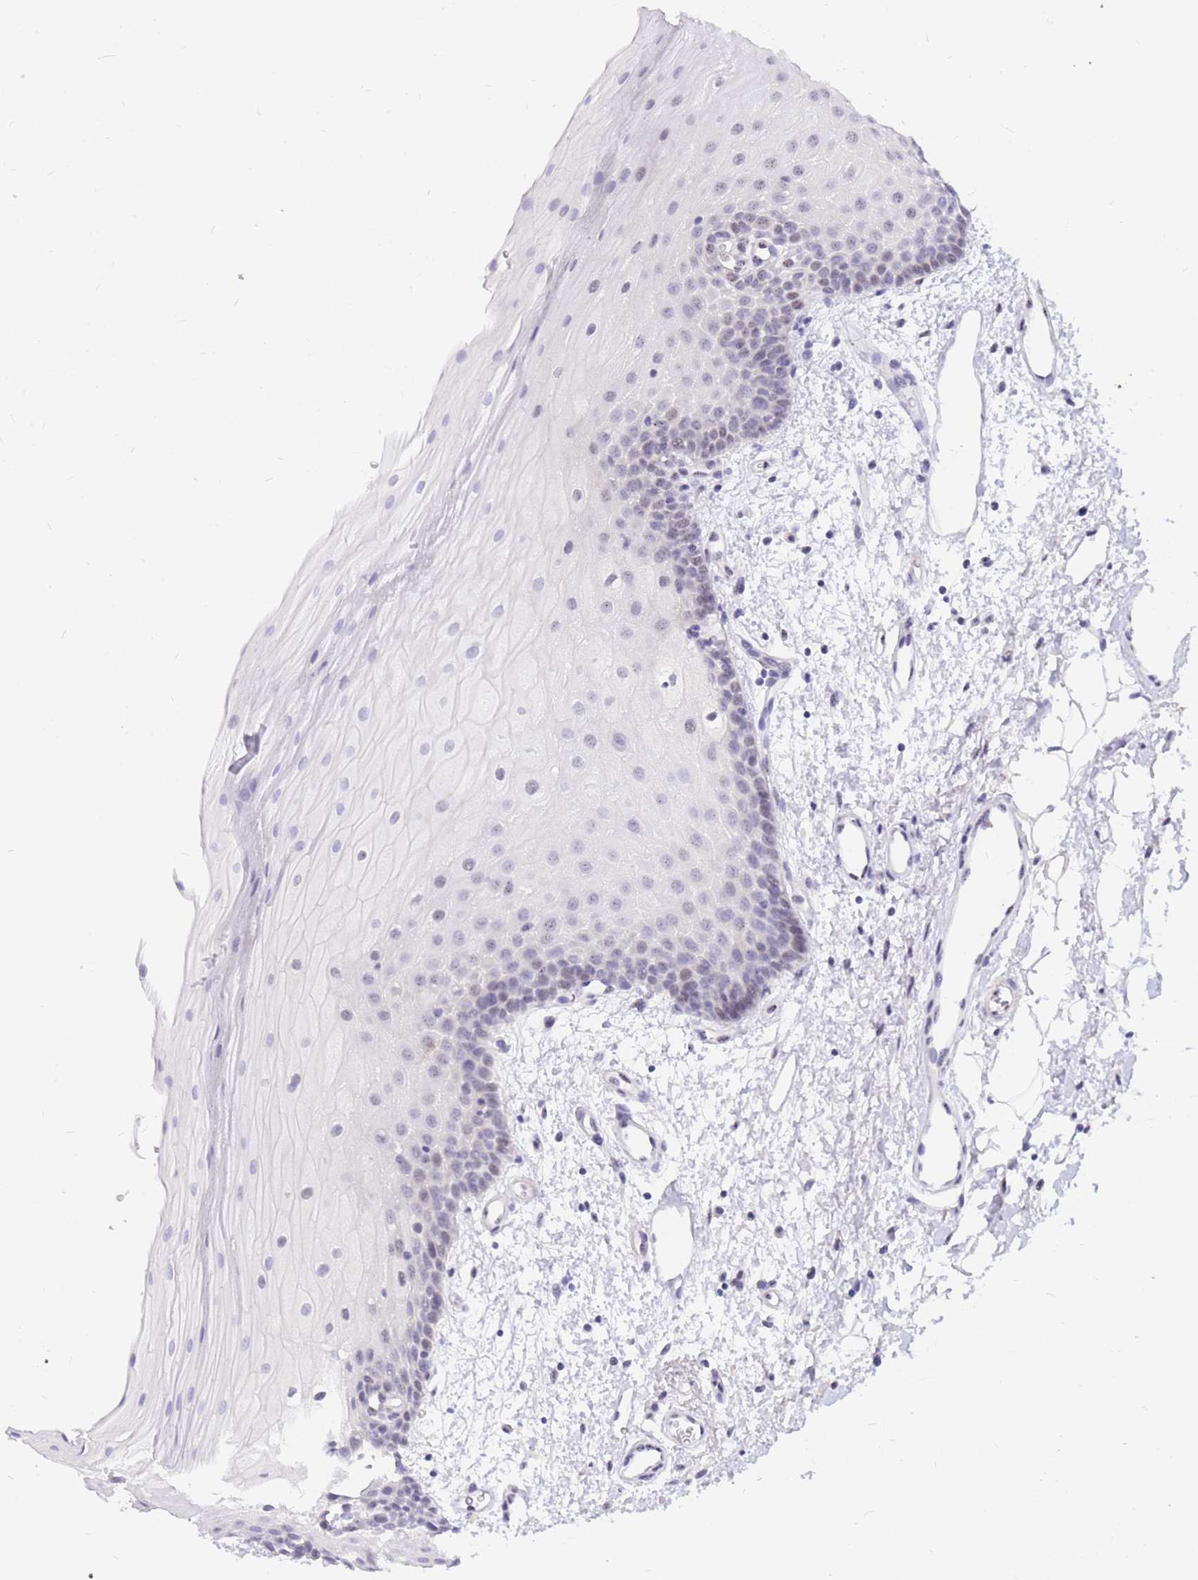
{"staining": {"intensity": "weak", "quantity": "<25%", "location": "nuclear"}, "tissue": "oral mucosa", "cell_type": "Squamous epithelial cells", "image_type": "normal", "snomed": [{"axis": "morphology", "description": "Normal tissue, NOS"}, {"axis": "topography", "description": "Oral tissue"}], "caption": "Immunohistochemical staining of unremarkable oral mucosa demonstrates no significant expression in squamous epithelial cells. (DAB immunohistochemistry (IHC) visualized using brightfield microscopy, high magnification).", "gene": "TLE2", "patient": {"sex": "male", "age": 68}}